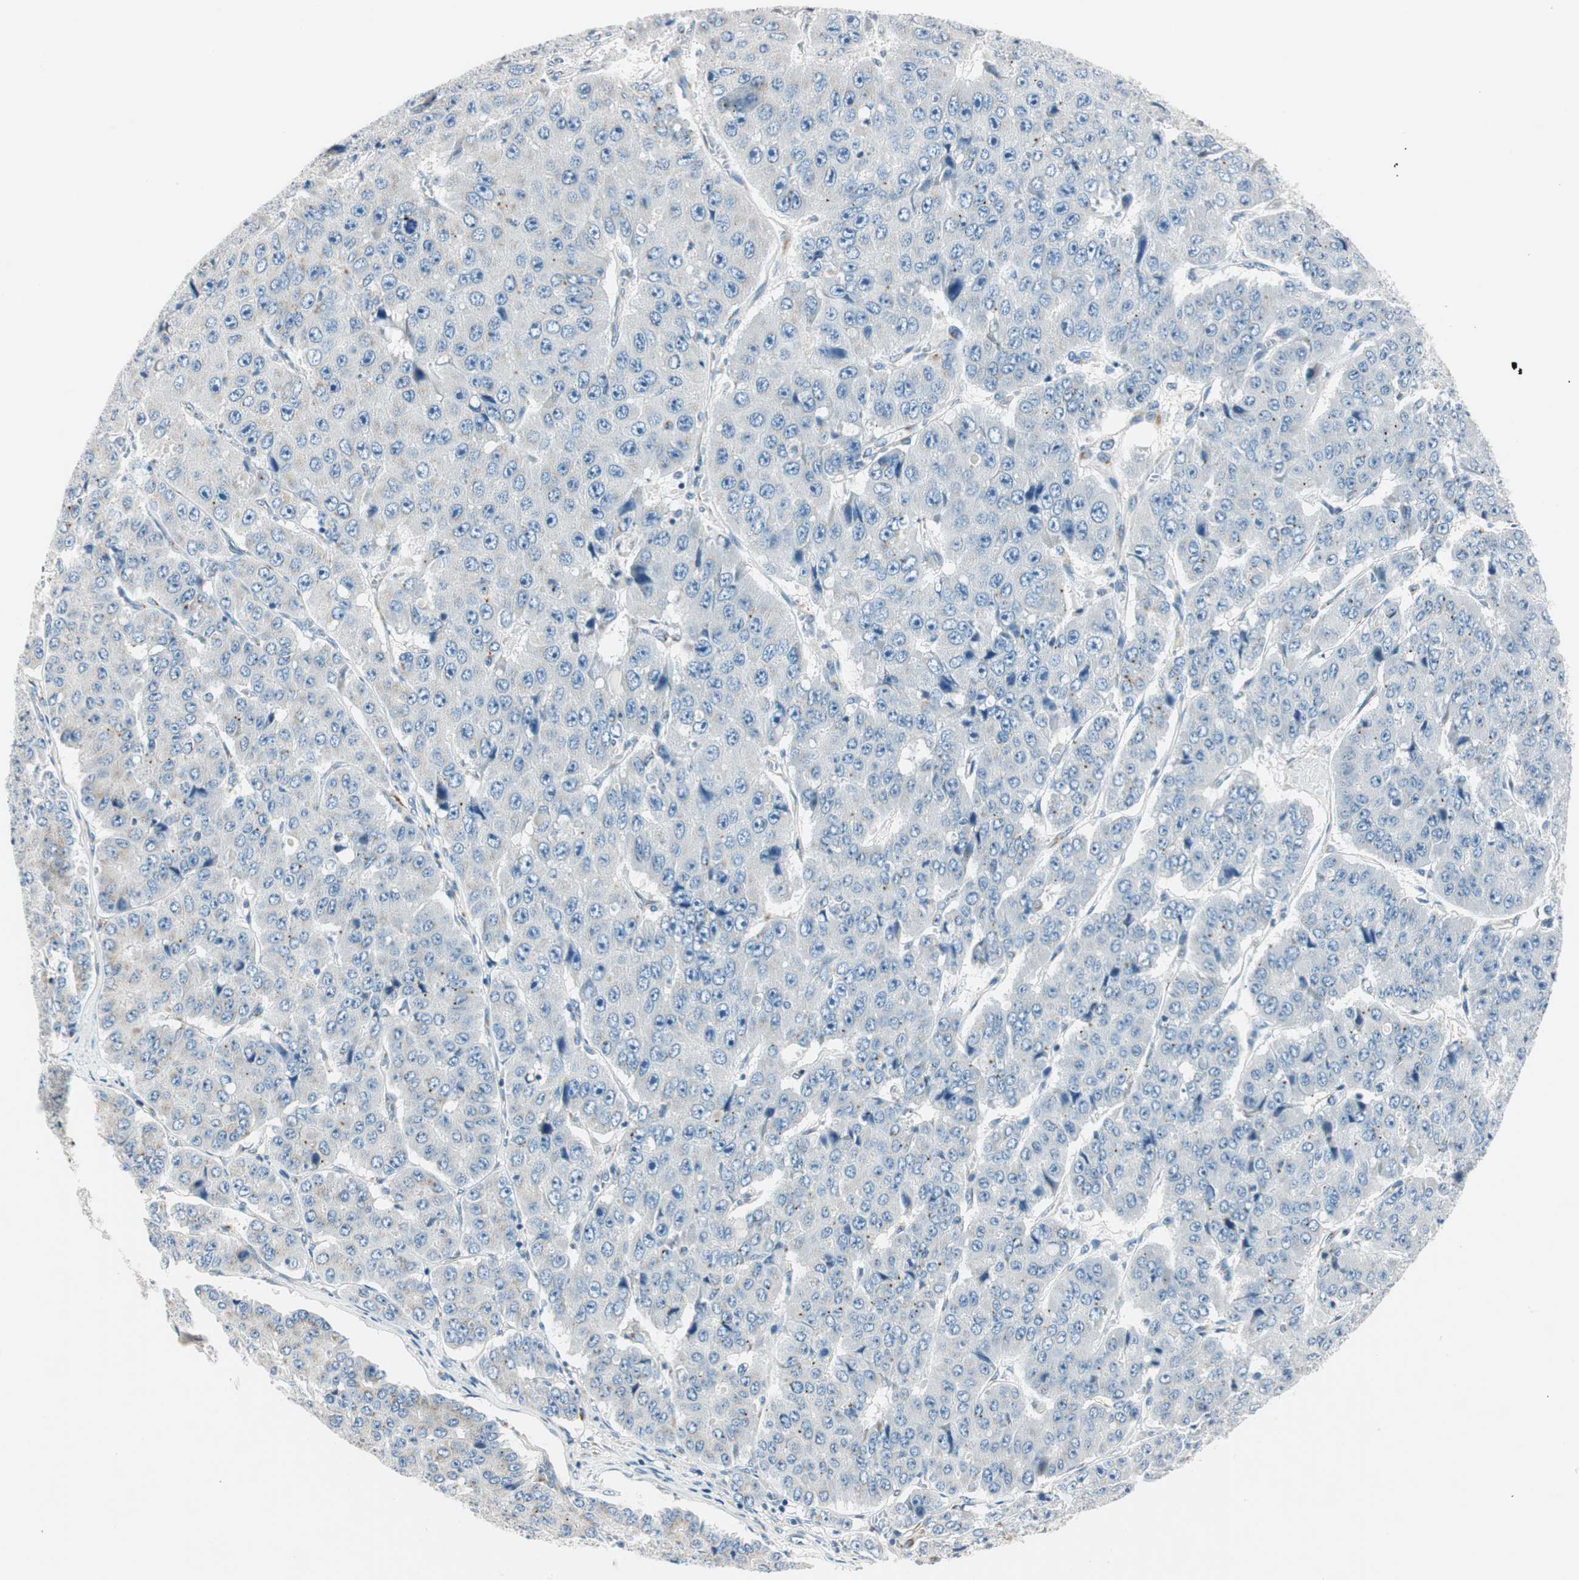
{"staining": {"intensity": "negative", "quantity": "none", "location": "none"}, "tissue": "pancreatic cancer", "cell_type": "Tumor cells", "image_type": "cancer", "snomed": [{"axis": "morphology", "description": "Adenocarcinoma, NOS"}, {"axis": "topography", "description": "Pancreas"}], "caption": "A micrograph of pancreatic cancer stained for a protein reveals no brown staining in tumor cells.", "gene": "TMF1", "patient": {"sex": "male", "age": 50}}